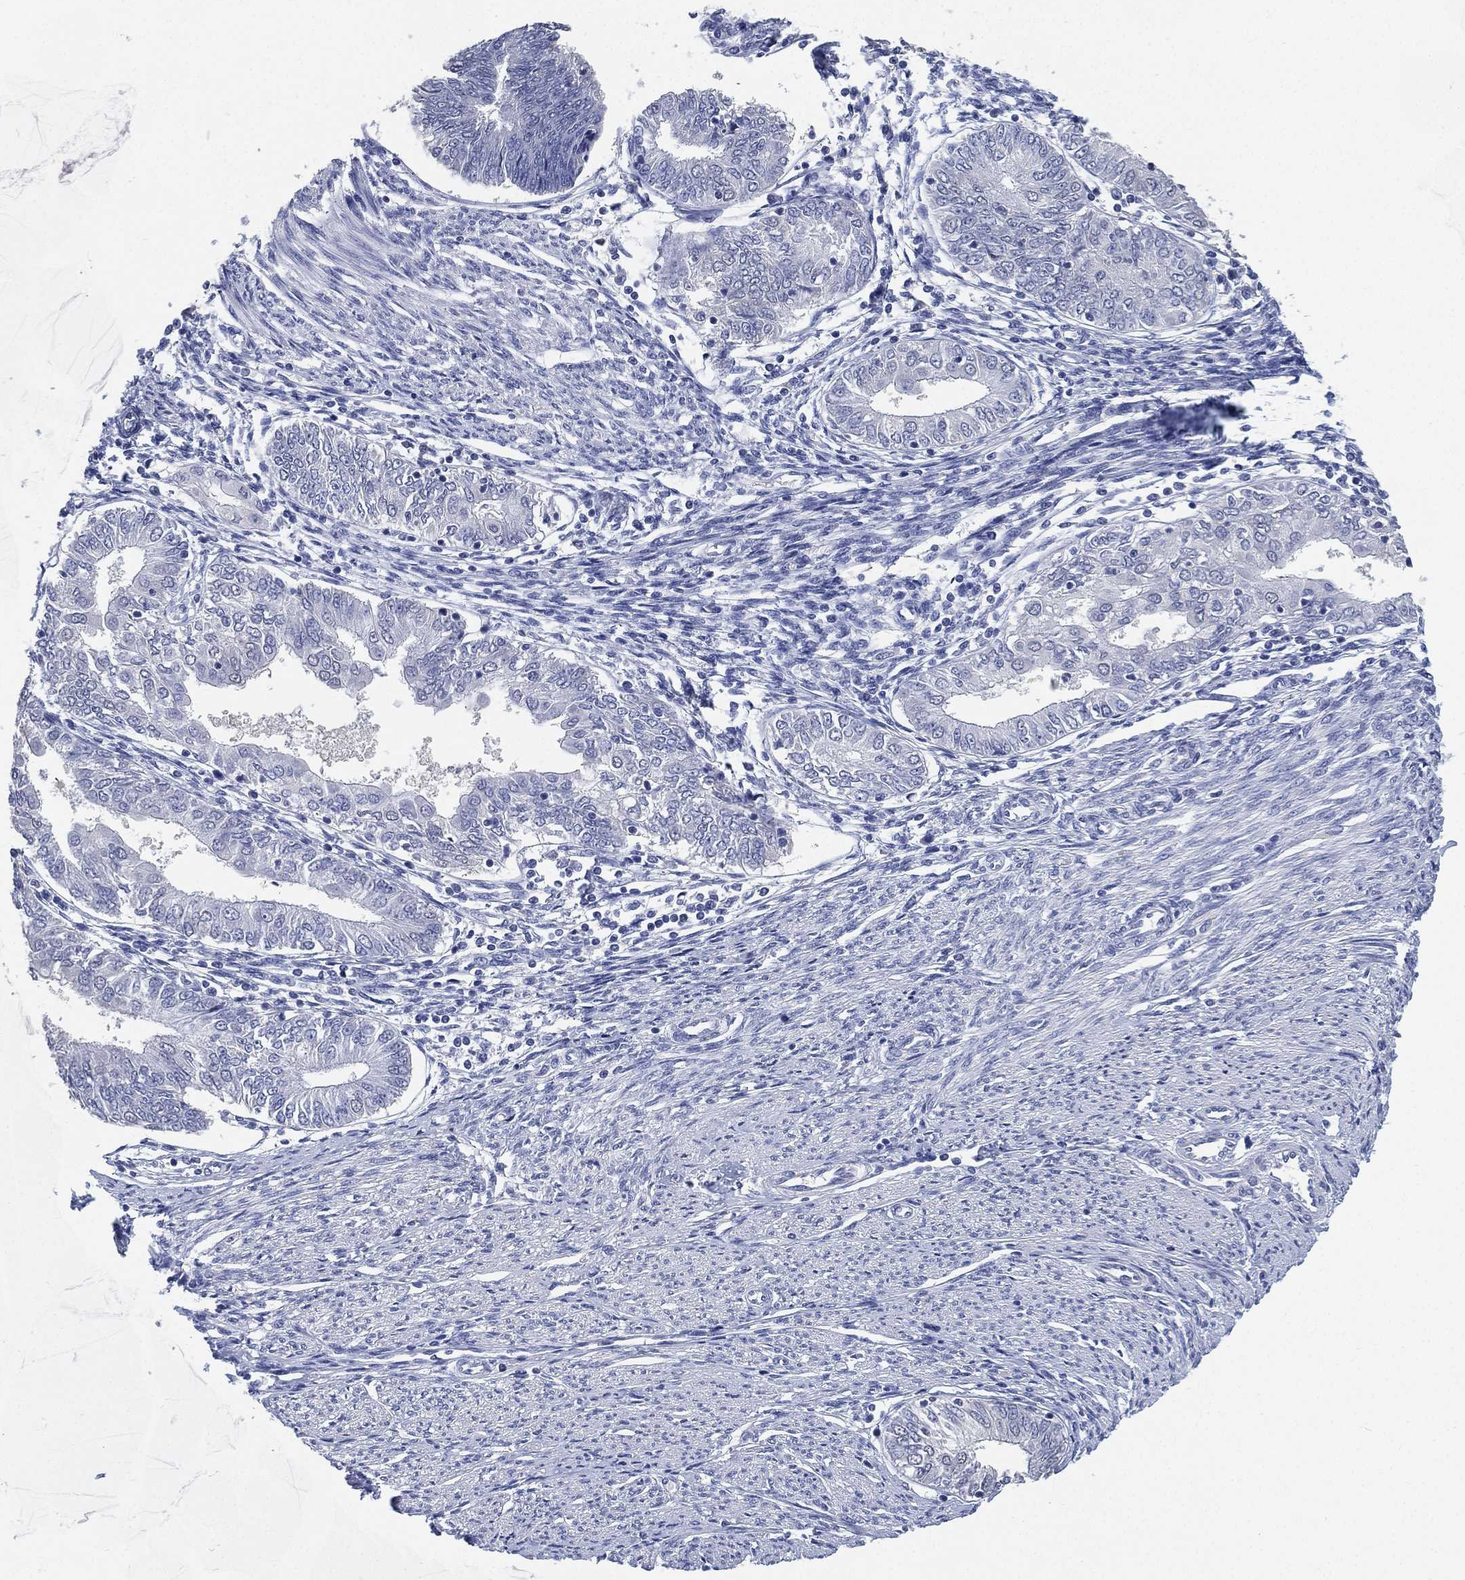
{"staining": {"intensity": "negative", "quantity": "none", "location": "none"}, "tissue": "endometrial cancer", "cell_type": "Tumor cells", "image_type": "cancer", "snomed": [{"axis": "morphology", "description": "Adenocarcinoma, NOS"}, {"axis": "topography", "description": "Endometrium"}], "caption": "There is no significant positivity in tumor cells of endometrial cancer. (Immunohistochemistry, brightfield microscopy, high magnification).", "gene": "IYD", "patient": {"sex": "female", "age": 68}}